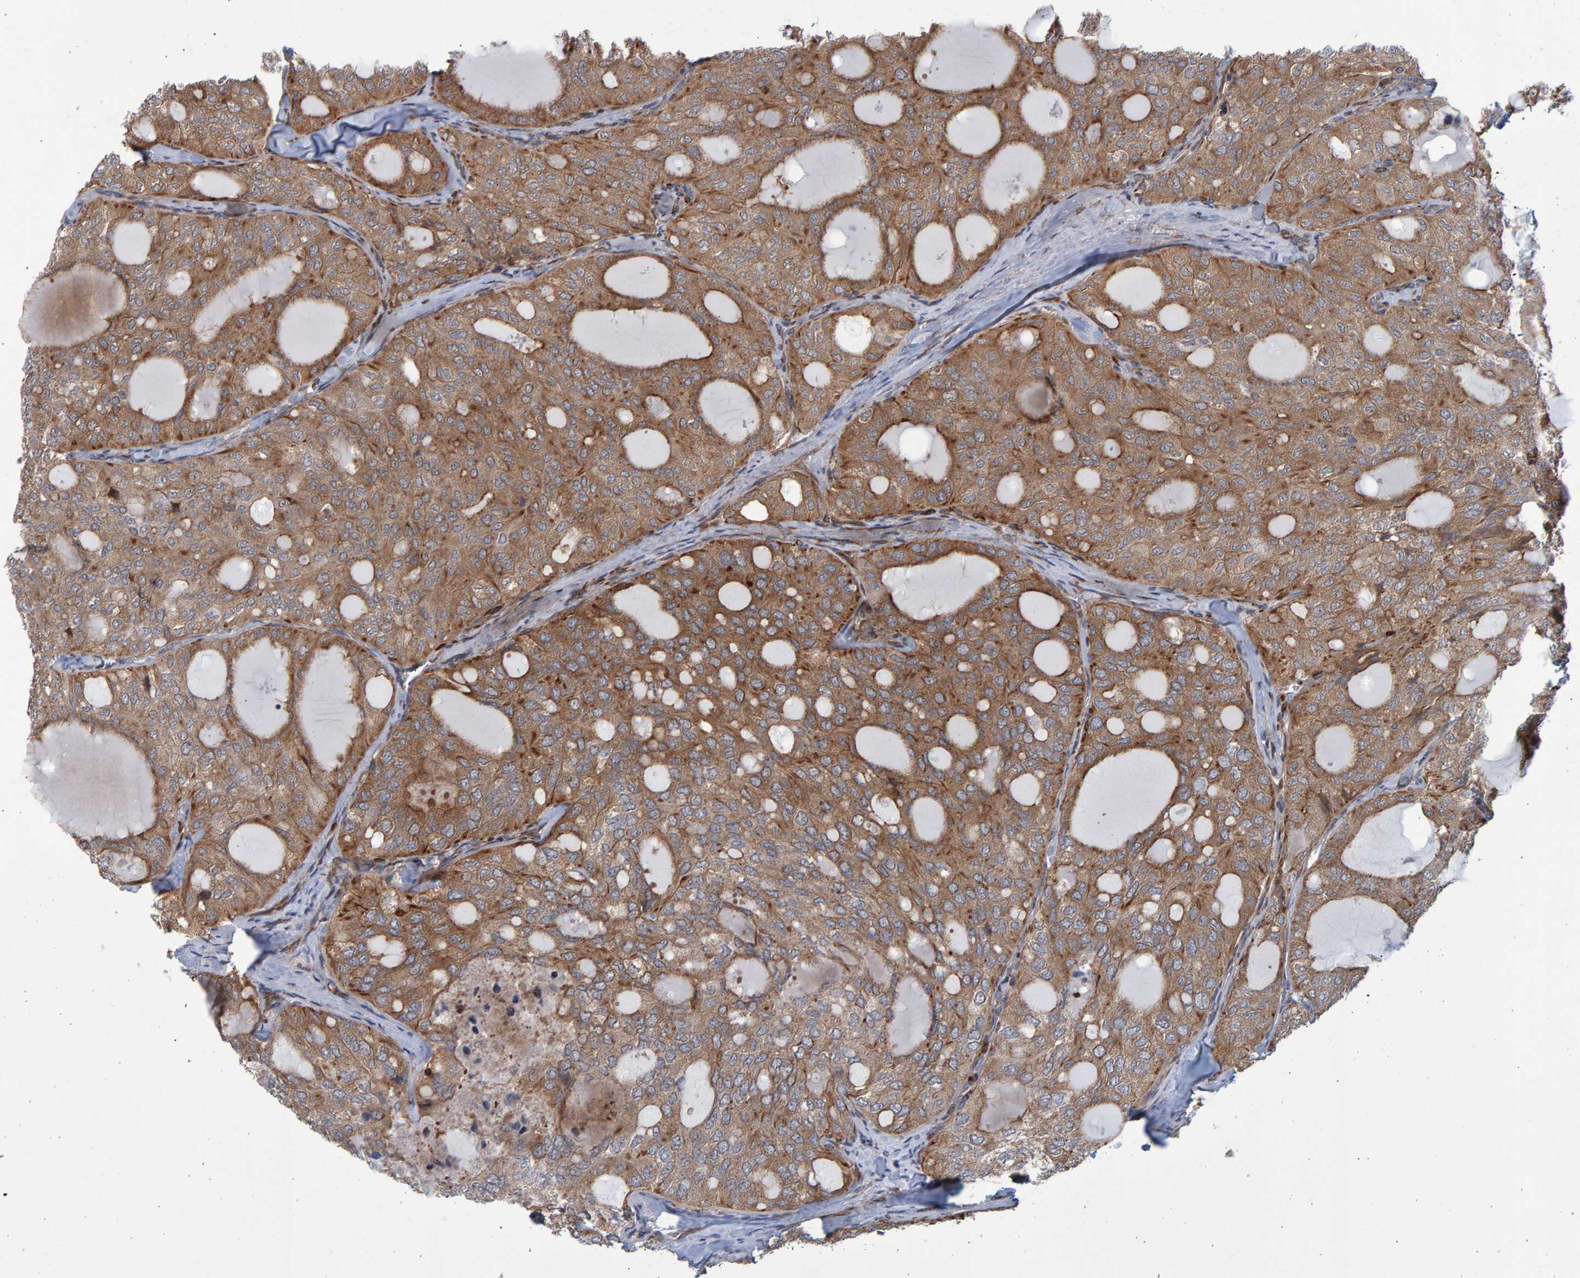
{"staining": {"intensity": "moderate", "quantity": ">75%", "location": "cytoplasmic/membranous"}, "tissue": "thyroid cancer", "cell_type": "Tumor cells", "image_type": "cancer", "snomed": [{"axis": "morphology", "description": "Follicular adenoma carcinoma, NOS"}, {"axis": "topography", "description": "Thyroid gland"}], "caption": "Moderate cytoplasmic/membranous expression for a protein is present in about >75% of tumor cells of follicular adenoma carcinoma (thyroid) using immunohistochemistry (IHC).", "gene": "LRBA", "patient": {"sex": "male", "age": 75}}